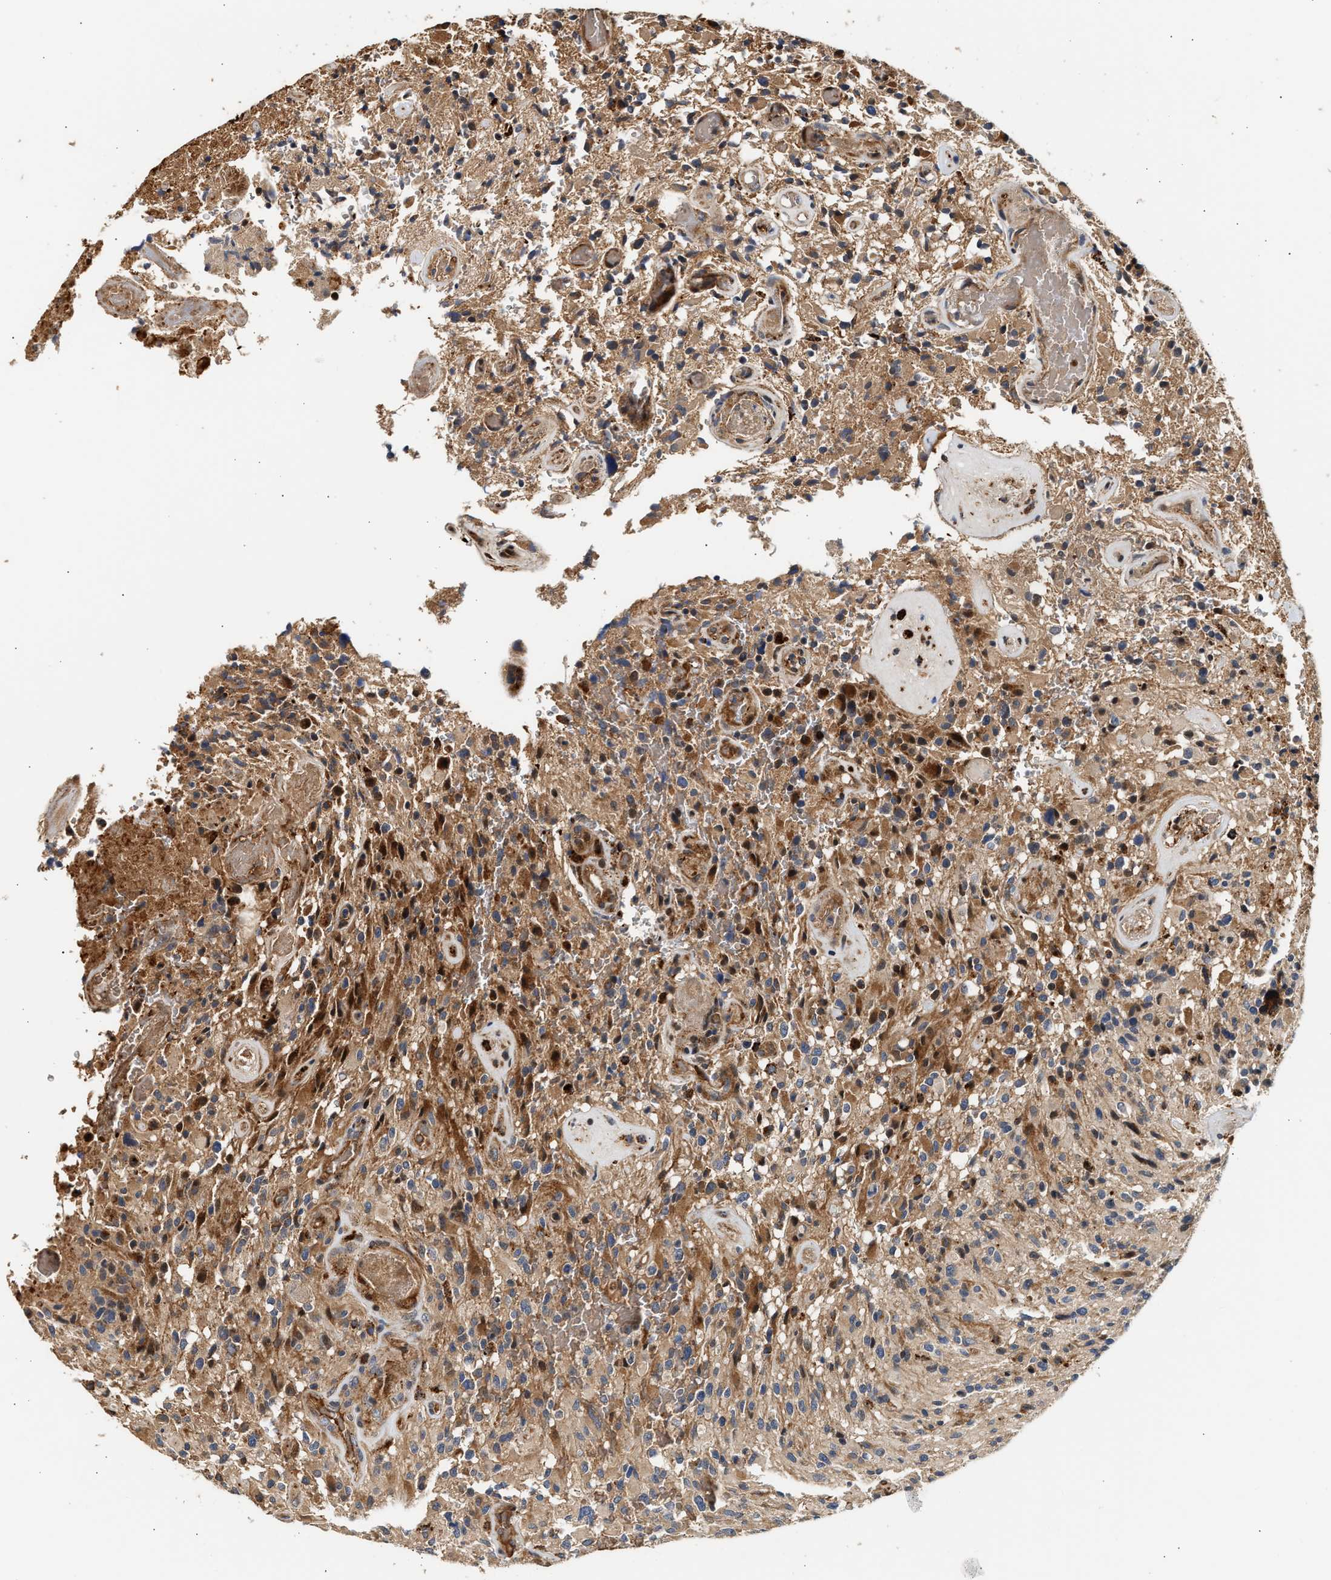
{"staining": {"intensity": "moderate", "quantity": "25%-75%", "location": "cytoplasmic/membranous"}, "tissue": "glioma", "cell_type": "Tumor cells", "image_type": "cancer", "snomed": [{"axis": "morphology", "description": "Glioma, malignant, High grade"}, {"axis": "topography", "description": "Brain"}], "caption": "Human glioma stained for a protein (brown) shows moderate cytoplasmic/membranous positive staining in about 25%-75% of tumor cells.", "gene": "PLD3", "patient": {"sex": "male", "age": 71}}